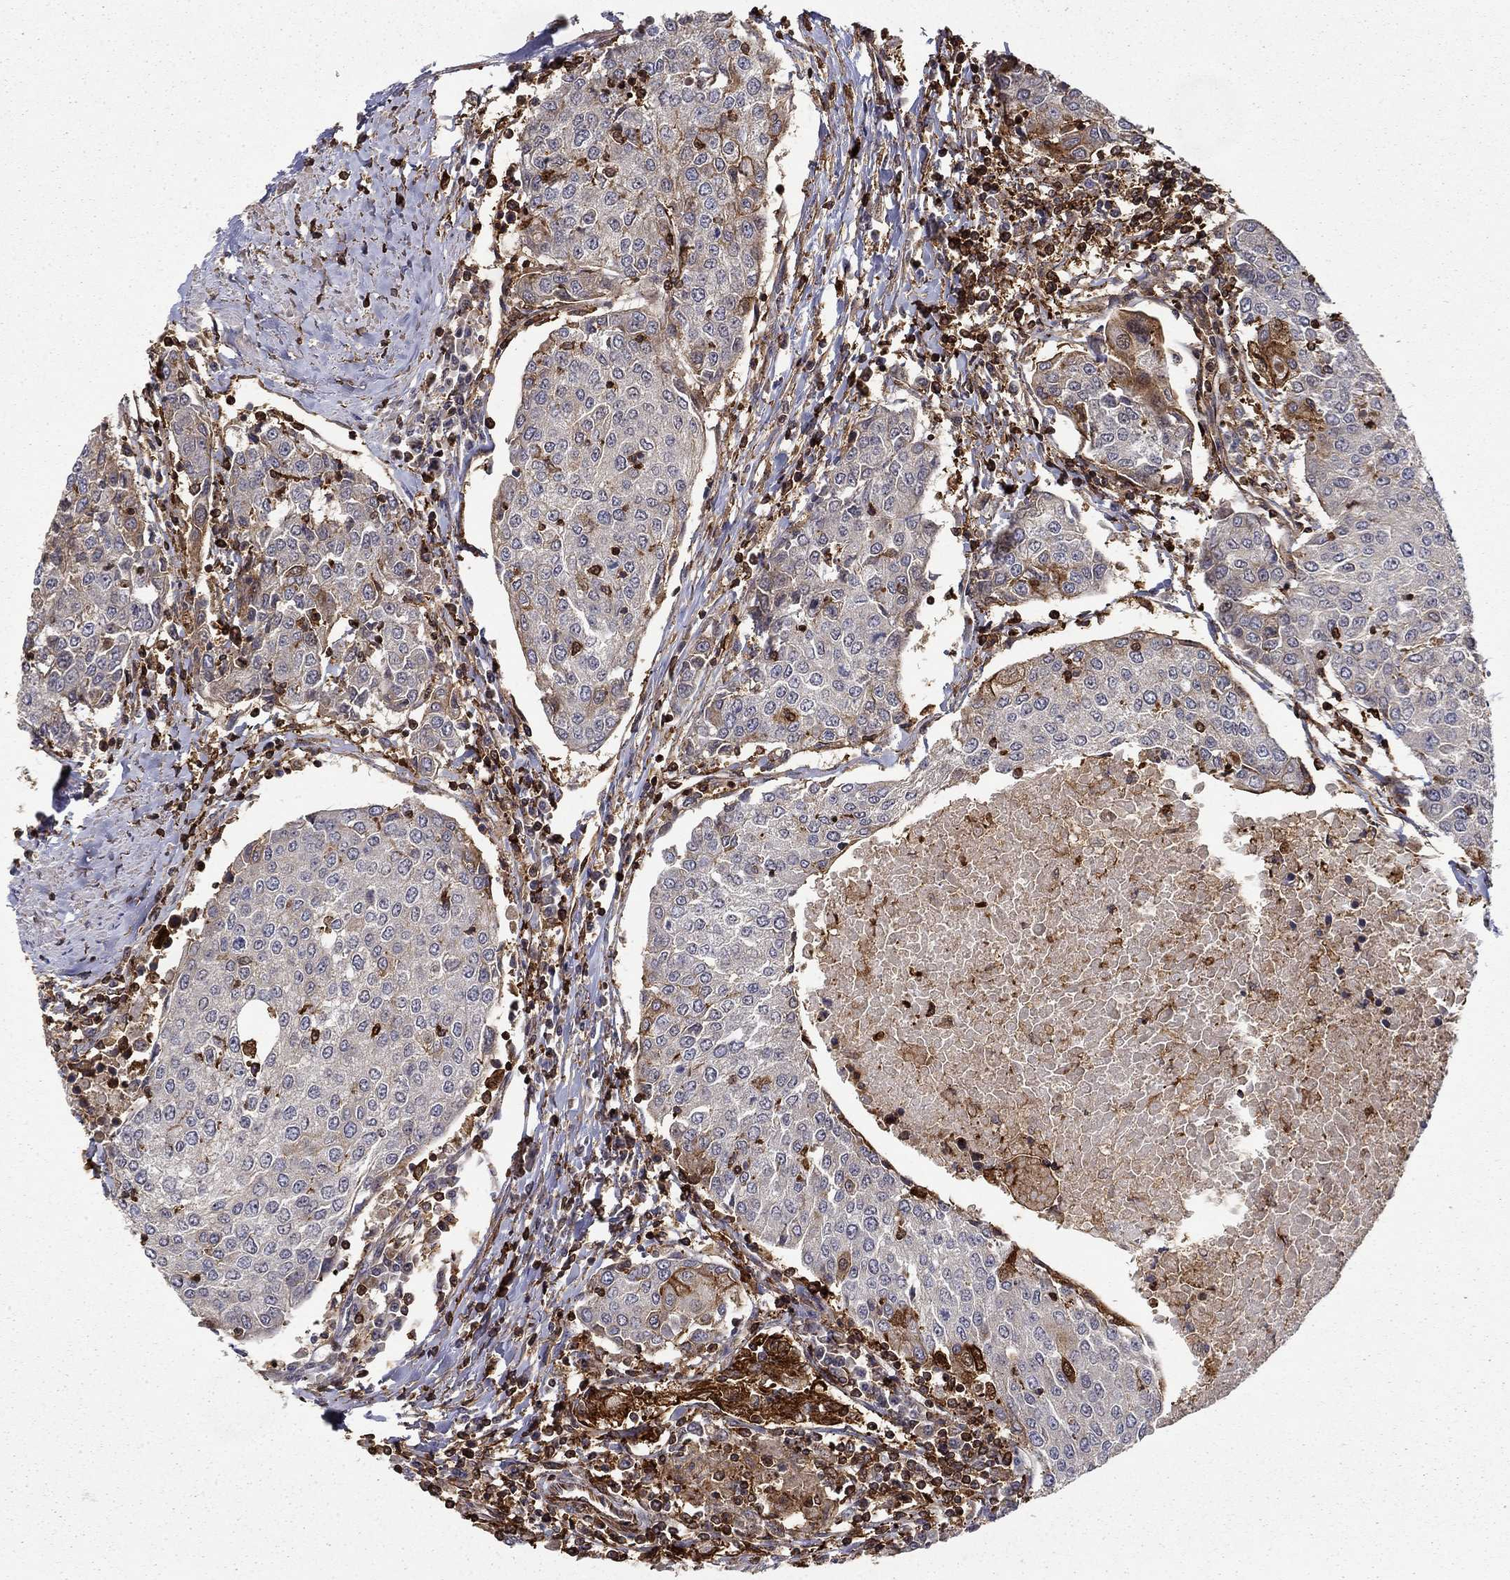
{"staining": {"intensity": "weak", "quantity": "<25%", "location": "cytoplasmic/membranous"}, "tissue": "urothelial cancer", "cell_type": "Tumor cells", "image_type": "cancer", "snomed": [{"axis": "morphology", "description": "Urothelial carcinoma, High grade"}, {"axis": "topography", "description": "Urinary bladder"}], "caption": "IHC histopathology image of human urothelial cancer stained for a protein (brown), which exhibits no expression in tumor cells.", "gene": "ADM", "patient": {"sex": "female", "age": 85}}